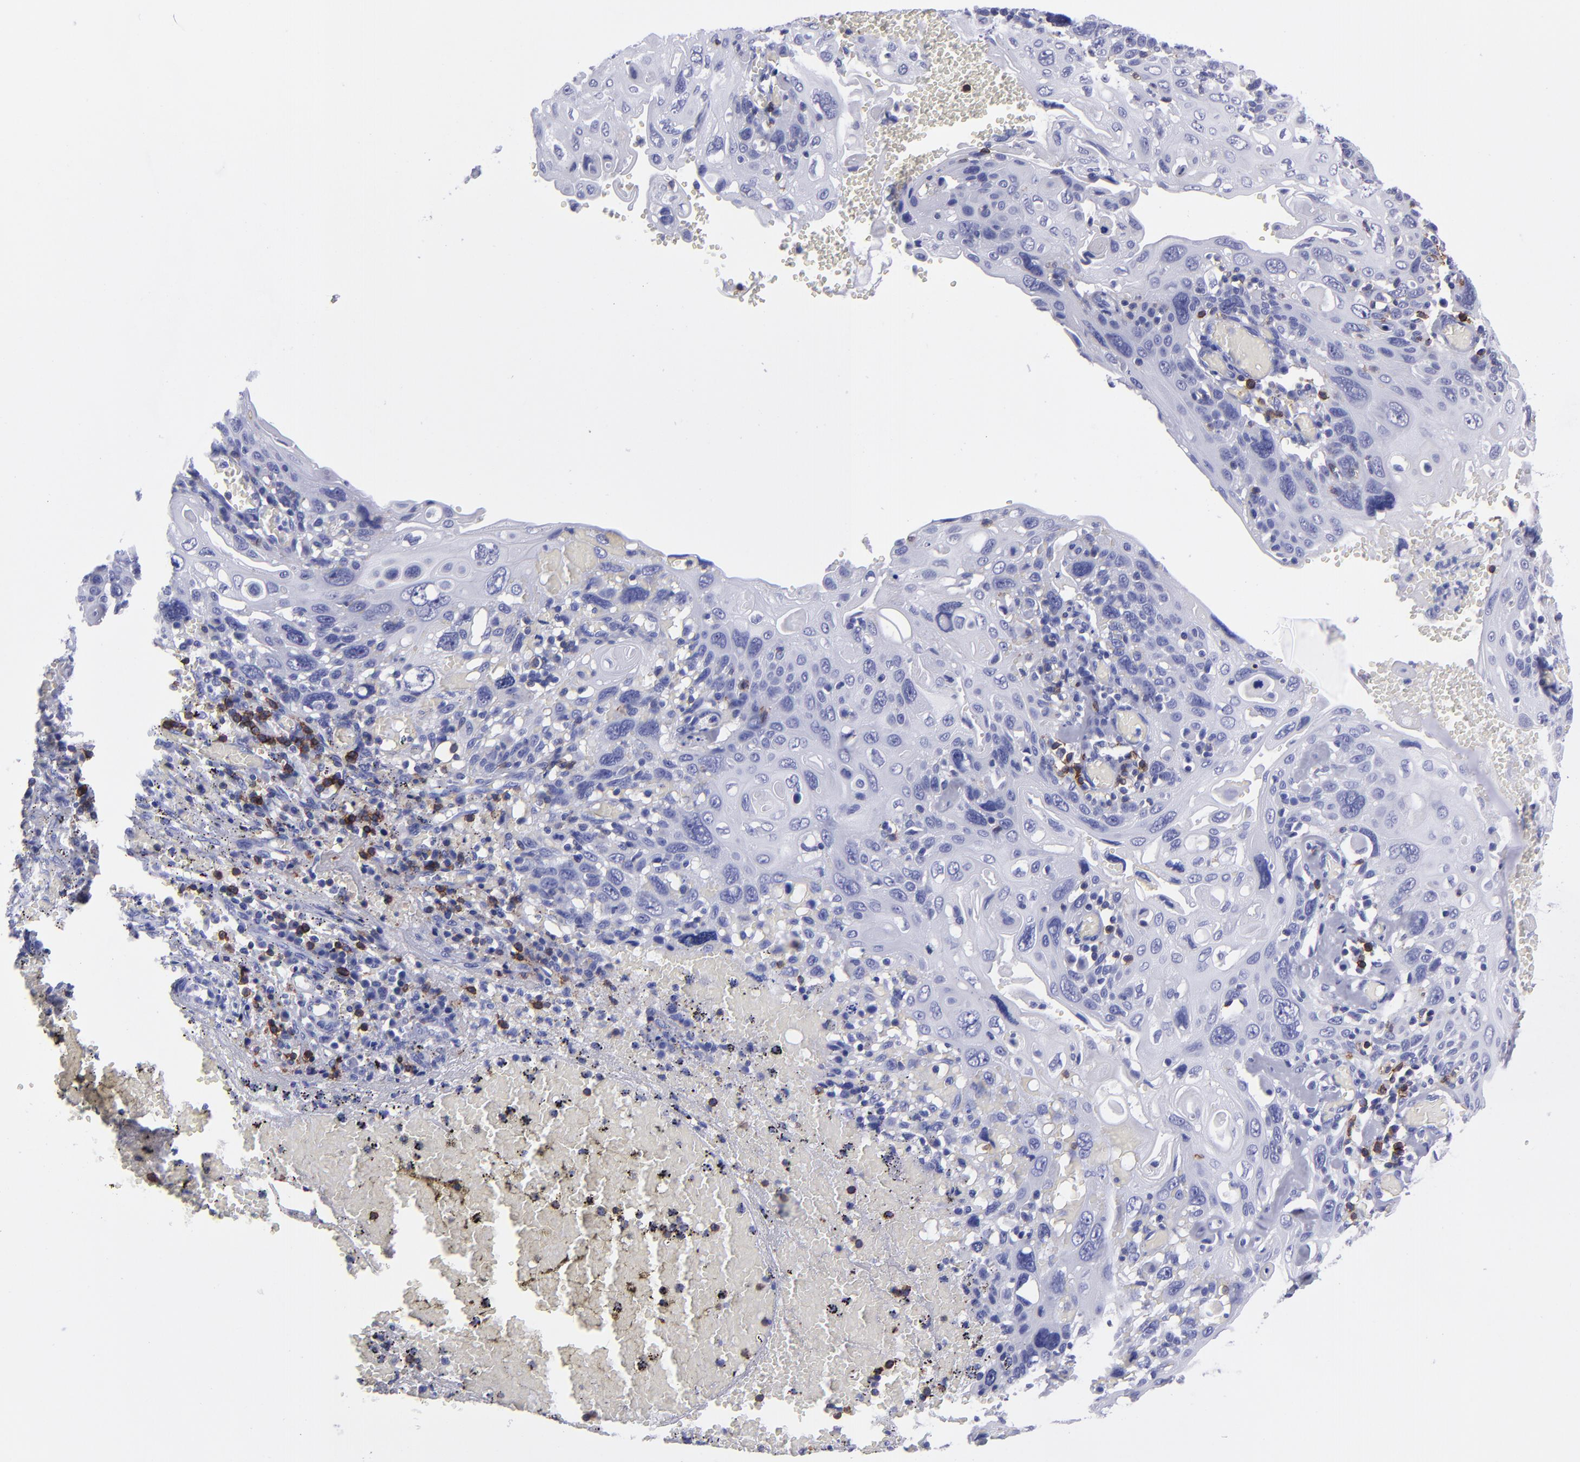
{"staining": {"intensity": "negative", "quantity": "none", "location": "none"}, "tissue": "cervical cancer", "cell_type": "Tumor cells", "image_type": "cancer", "snomed": [{"axis": "morphology", "description": "Squamous cell carcinoma, NOS"}, {"axis": "topography", "description": "Cervix"}], "caption": "An image of human cervical cancer is negative for staining in tumor cells.", "gene": "CD6", "patient": {"sex": "female", "age": 54}}